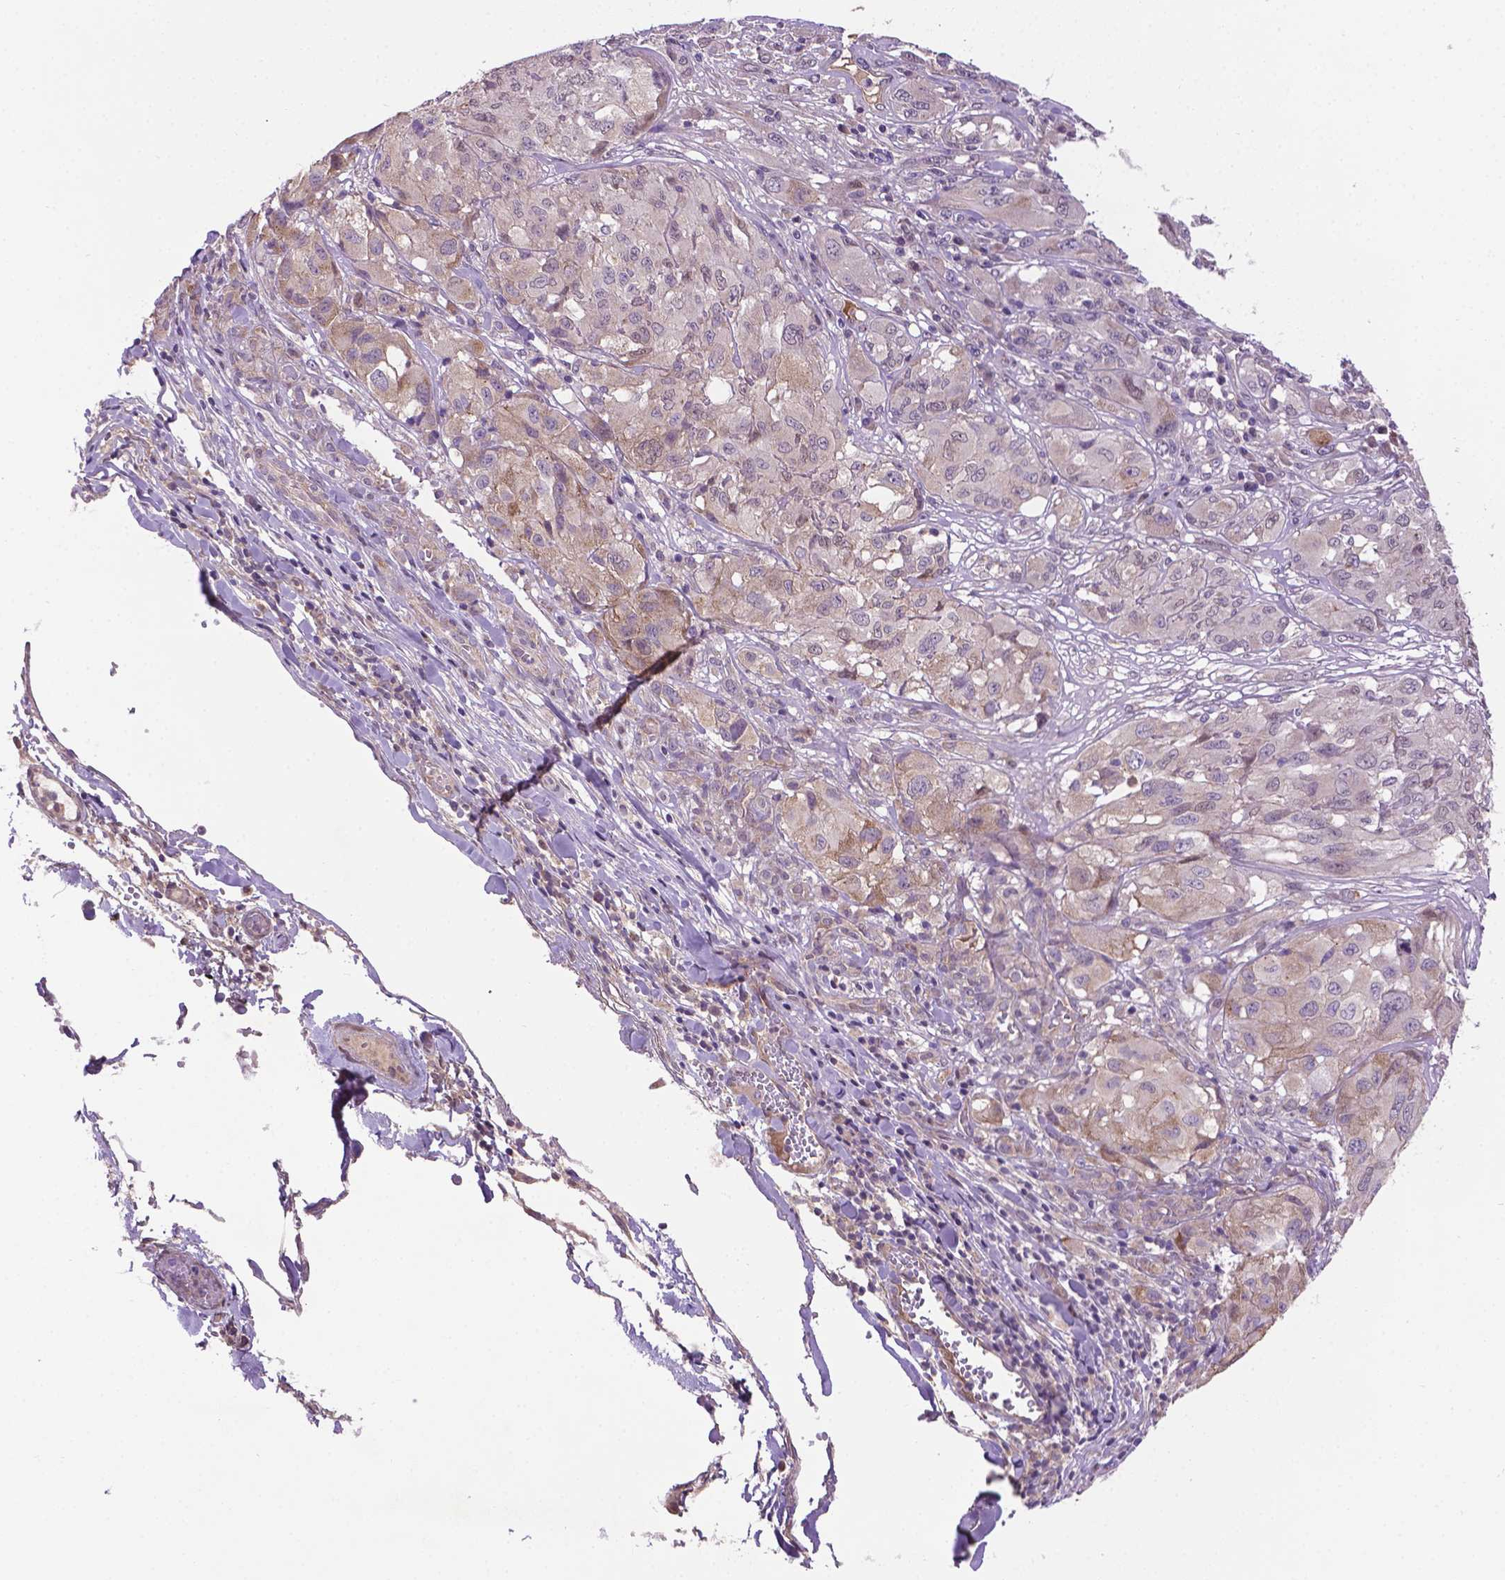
{"staining": {"intensity": "negative", "quantity": "none", "location": "none"}, "tissue": "melanoma", "cell_type": "Tumor cells", "image_type": "cancer", "snomed": [{"axis": "morphology", "description": "Malignant melanoma, NOS"}, {"axis": "topography", "description": "Skin"}], "caption": "IHC of human melanoma shows no expression in tumor cells.", "gene": "IRF6", "patient": {"sex": "female", "age": 91}}